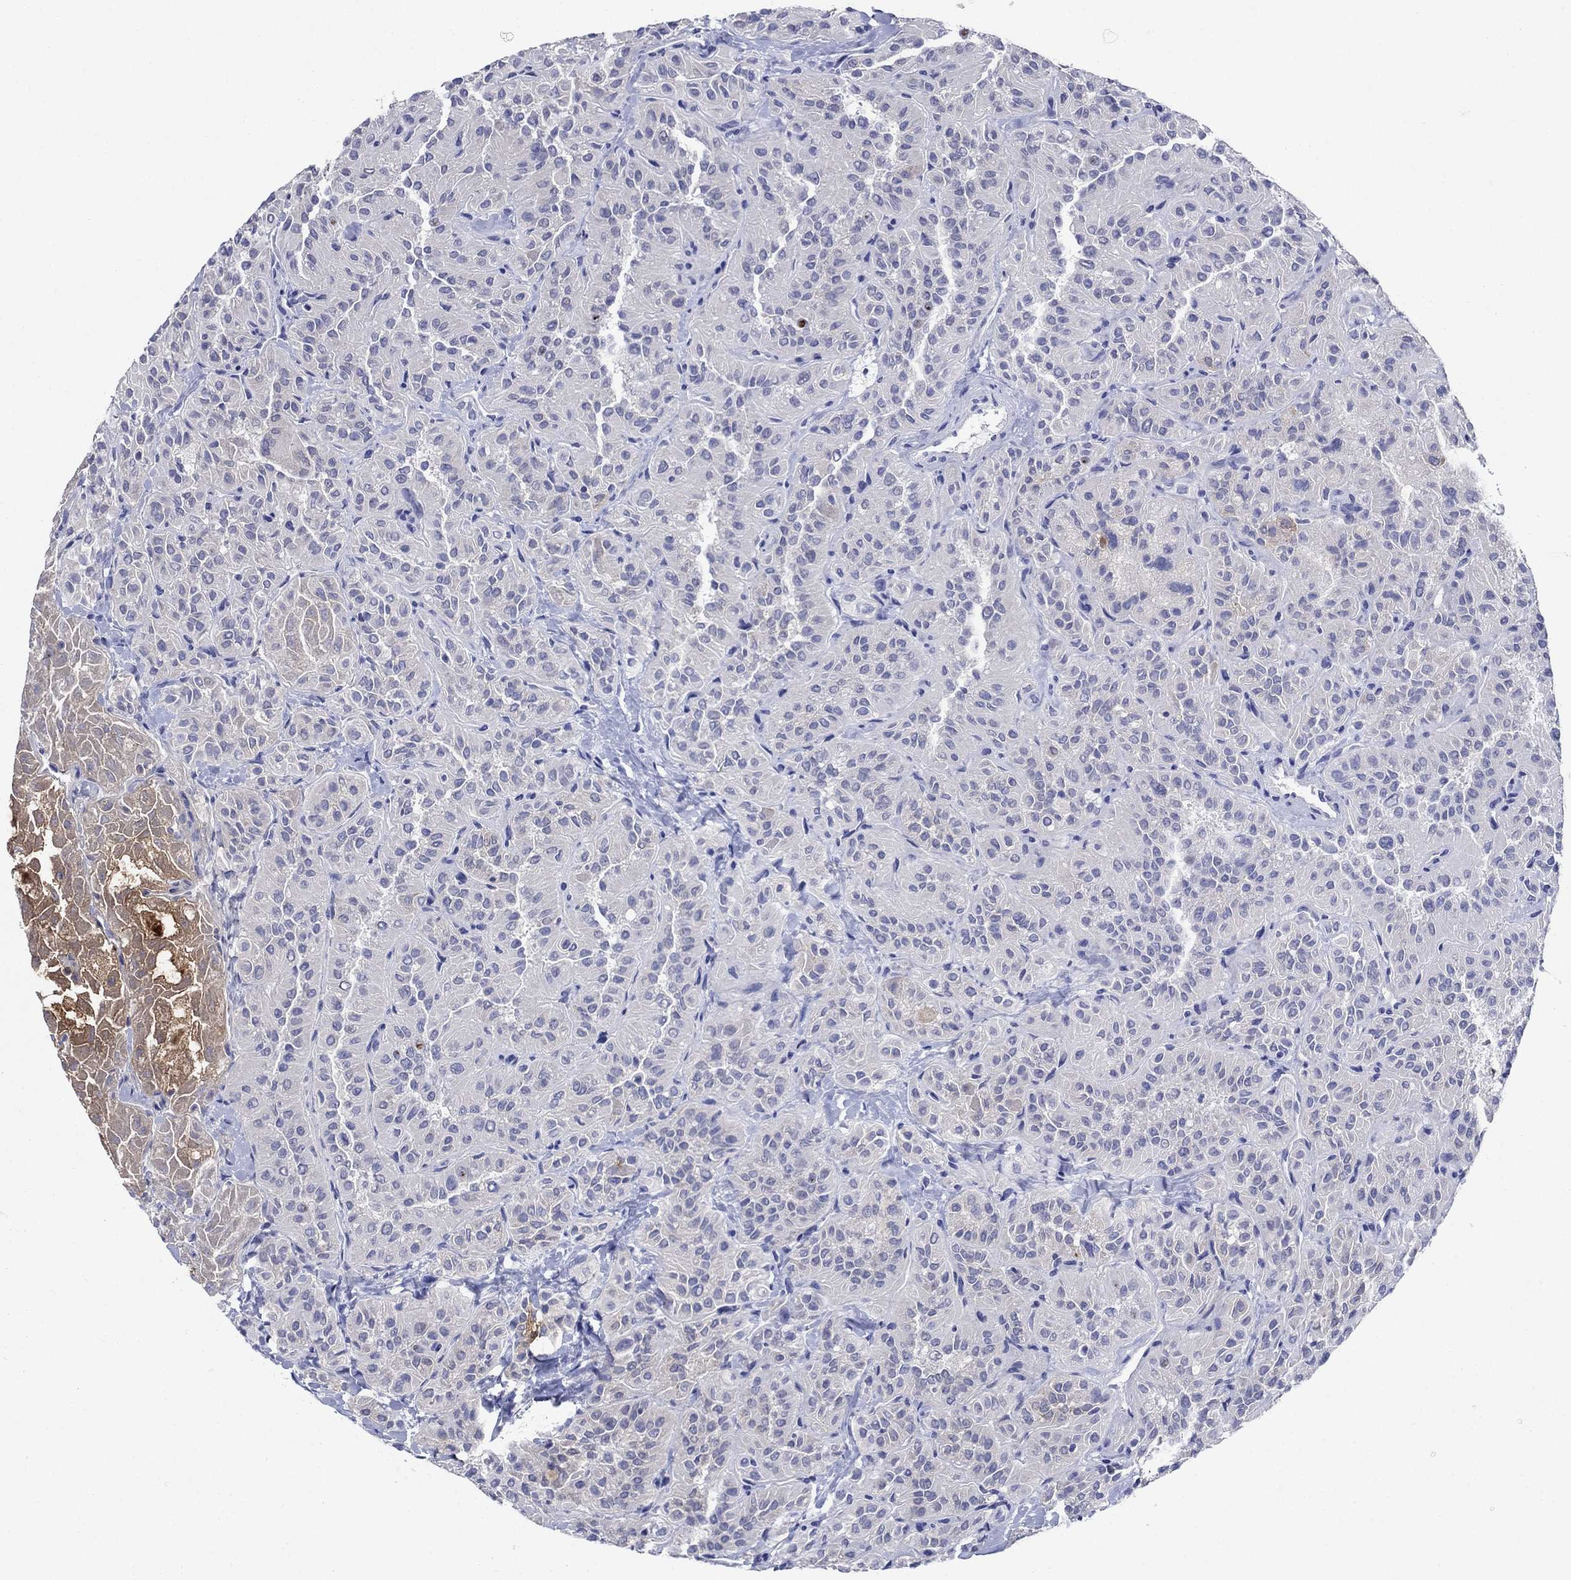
{"staining": {"intensity": "negative", "quantity": "none", "location": "none"}, "tissue": "thyroid cancer", "cell_type": "Tumor cells", "image_type": "cancer", "snomed": [{"axis": "morphology", "description": "Papillary adenocarcinoma, NOS"}, {"axis": "topography", "description": "Thyroid gland"}], "caption": "The image reveals no staining of tumor cells in thyroid cancer. (DAB (3,3'-diaminobenzidine) IHC with hematoxylin counter stain).", "gene": "SULT2B1", "patient": {"sex": "female", "age": 45}}